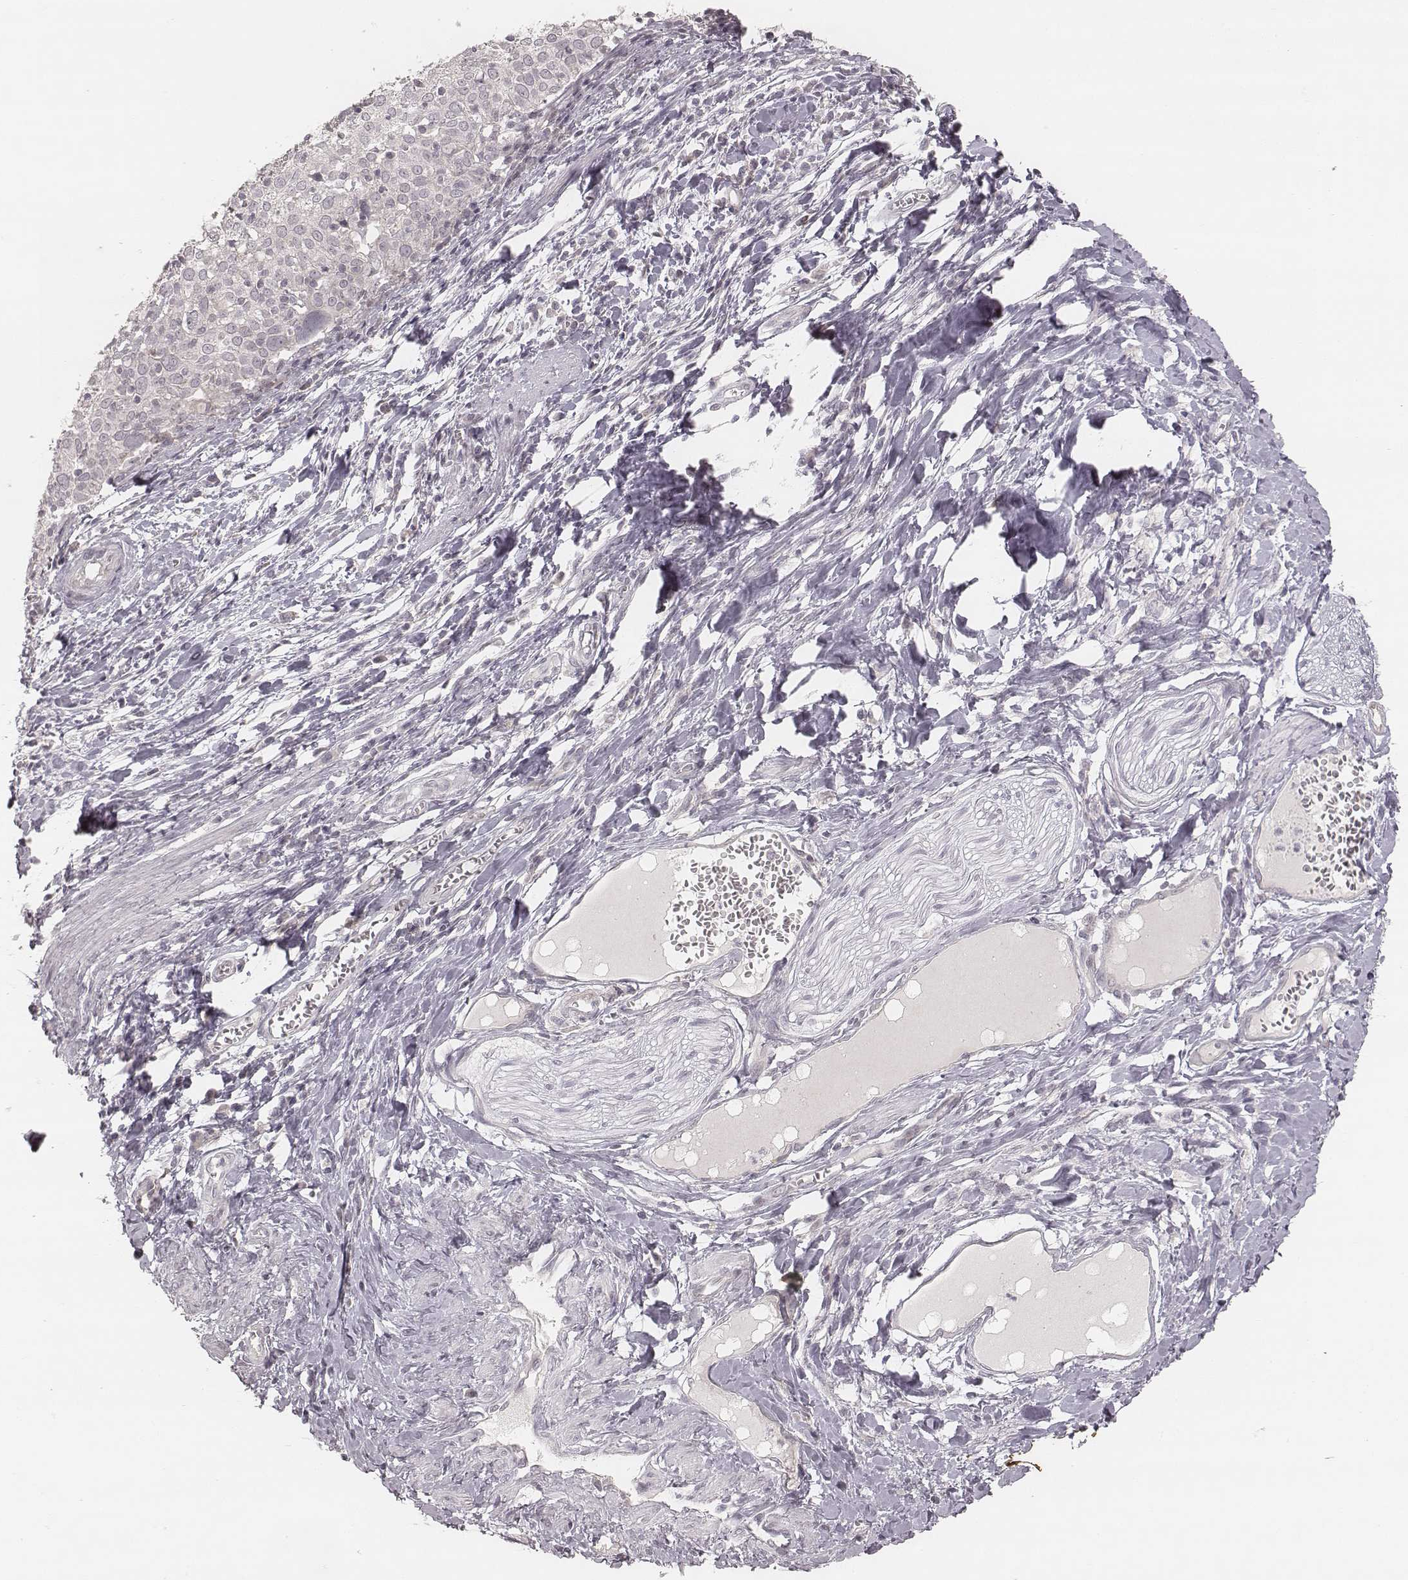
{"staining": {"intensity": "negative", "quantity": "none", "location": "none"}, "tissue": "cervical cancer", "cell_type": "Tumor cells", "image_type": "cancer", "snomed": [{"axis": "morphology", "description": "Squamous cell carcinoma, NOS"}, {"axis": "topography", "description": "Cervix"}], "caption": "High magnification brightfield microscopy of cervical cancer stained with DAB (brown) and counterstained with hematoxylin (blue): tumor cells show no significant positivity. (Brightfield microscopy of DAB (3,3'-diaminobenzidine) immunohistochemistry (IHC) at high magnification).", "gene": "ACACB", "patient": {"sex": "female", "age": 39}}